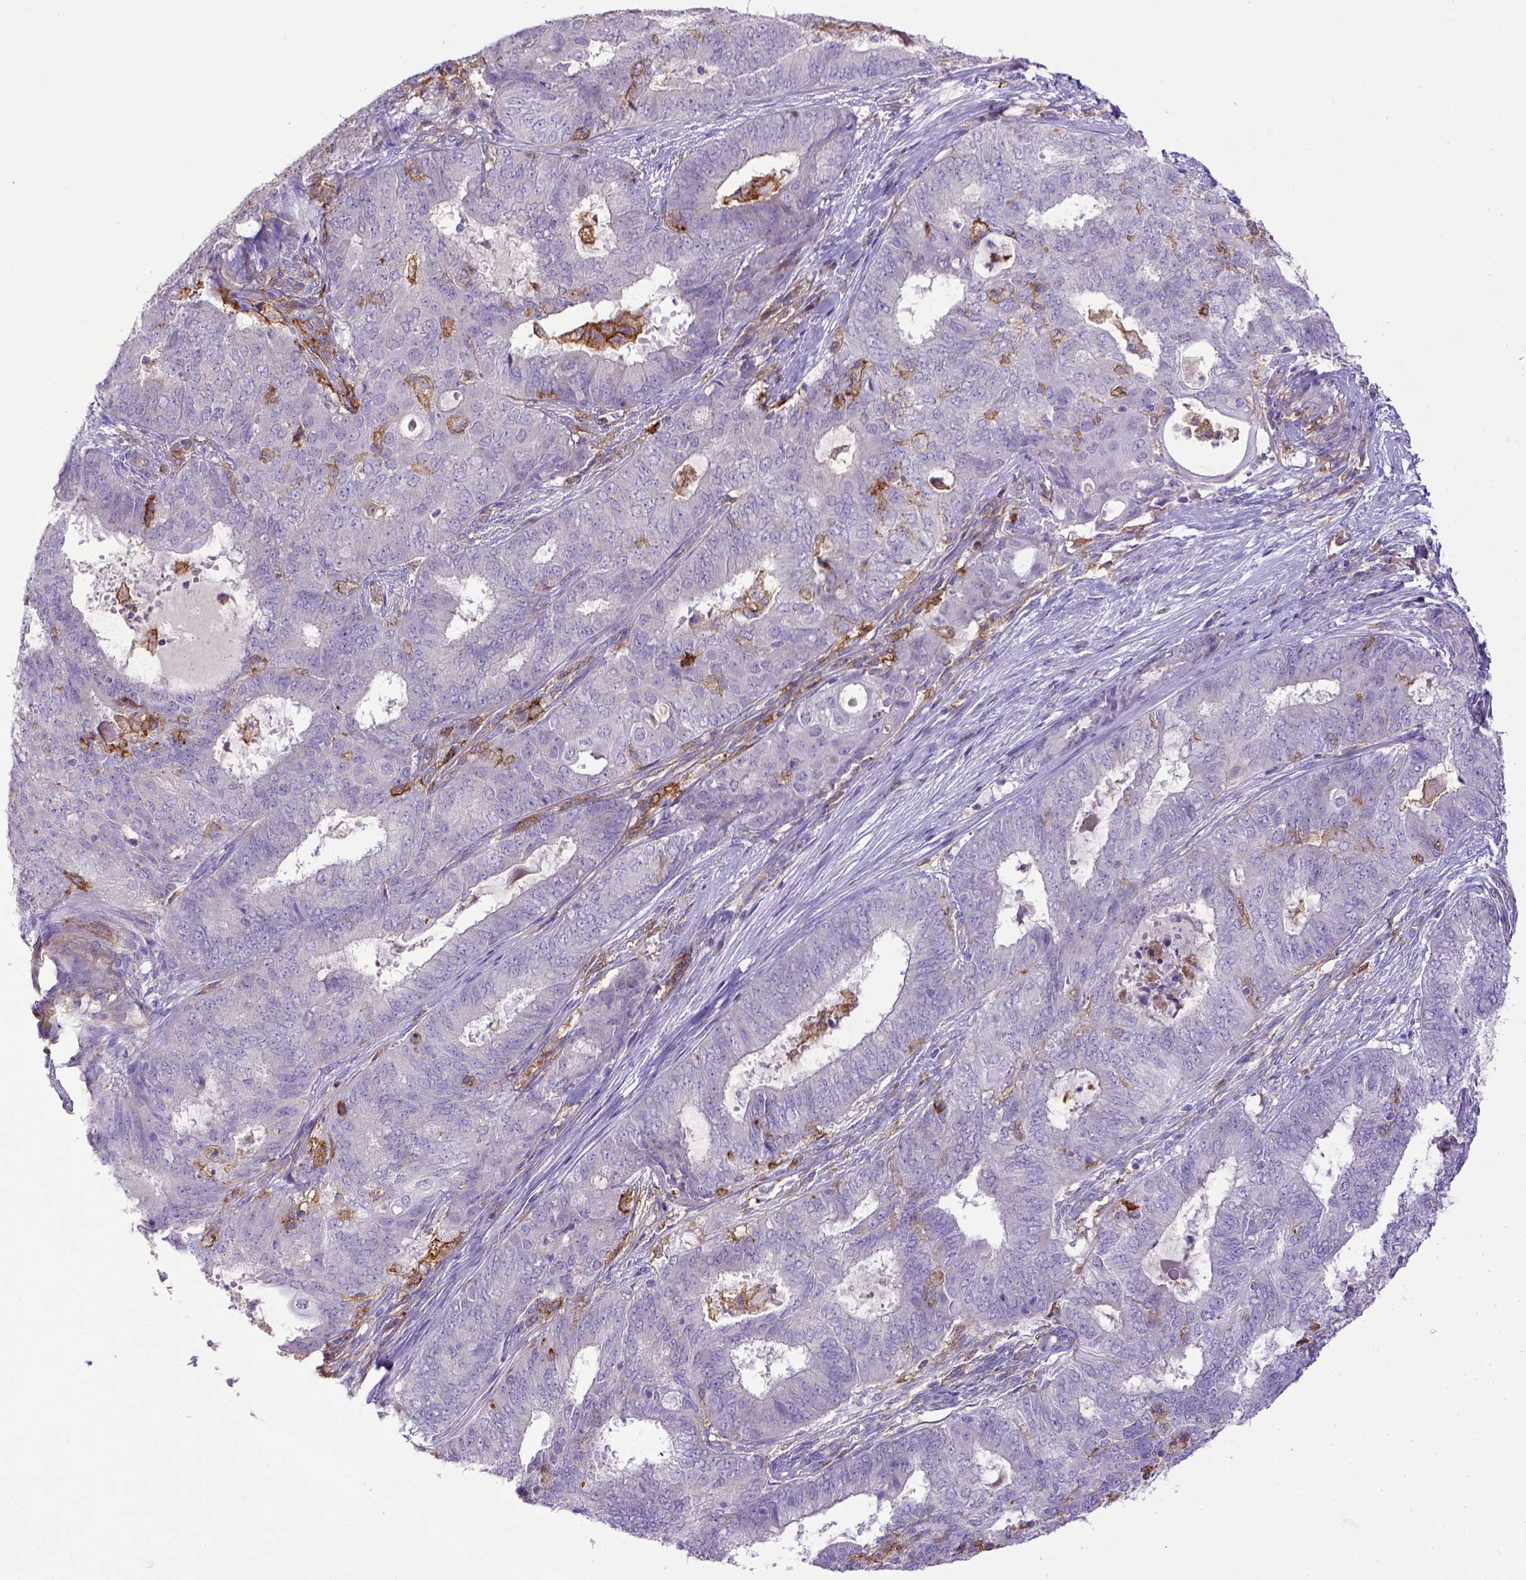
{"staining": {"intensity": "negative", "quantity": "none", "location": "none"}, "tissue": "endometrial cancer", "cell_type": "Tumor cells", "image_type": "cancer", "snomed": [{"axis": "morphology", "description": "Adenocarcinoma, NOS"}, {"axis": "topography", "description": "Endometrium"}], "caption": "A micrograph of endometrial cancer stained for a protein reveals no brown staining in tumor cells.", "gene": "CD40", "patient": {"sex": "female", "age": 62}}